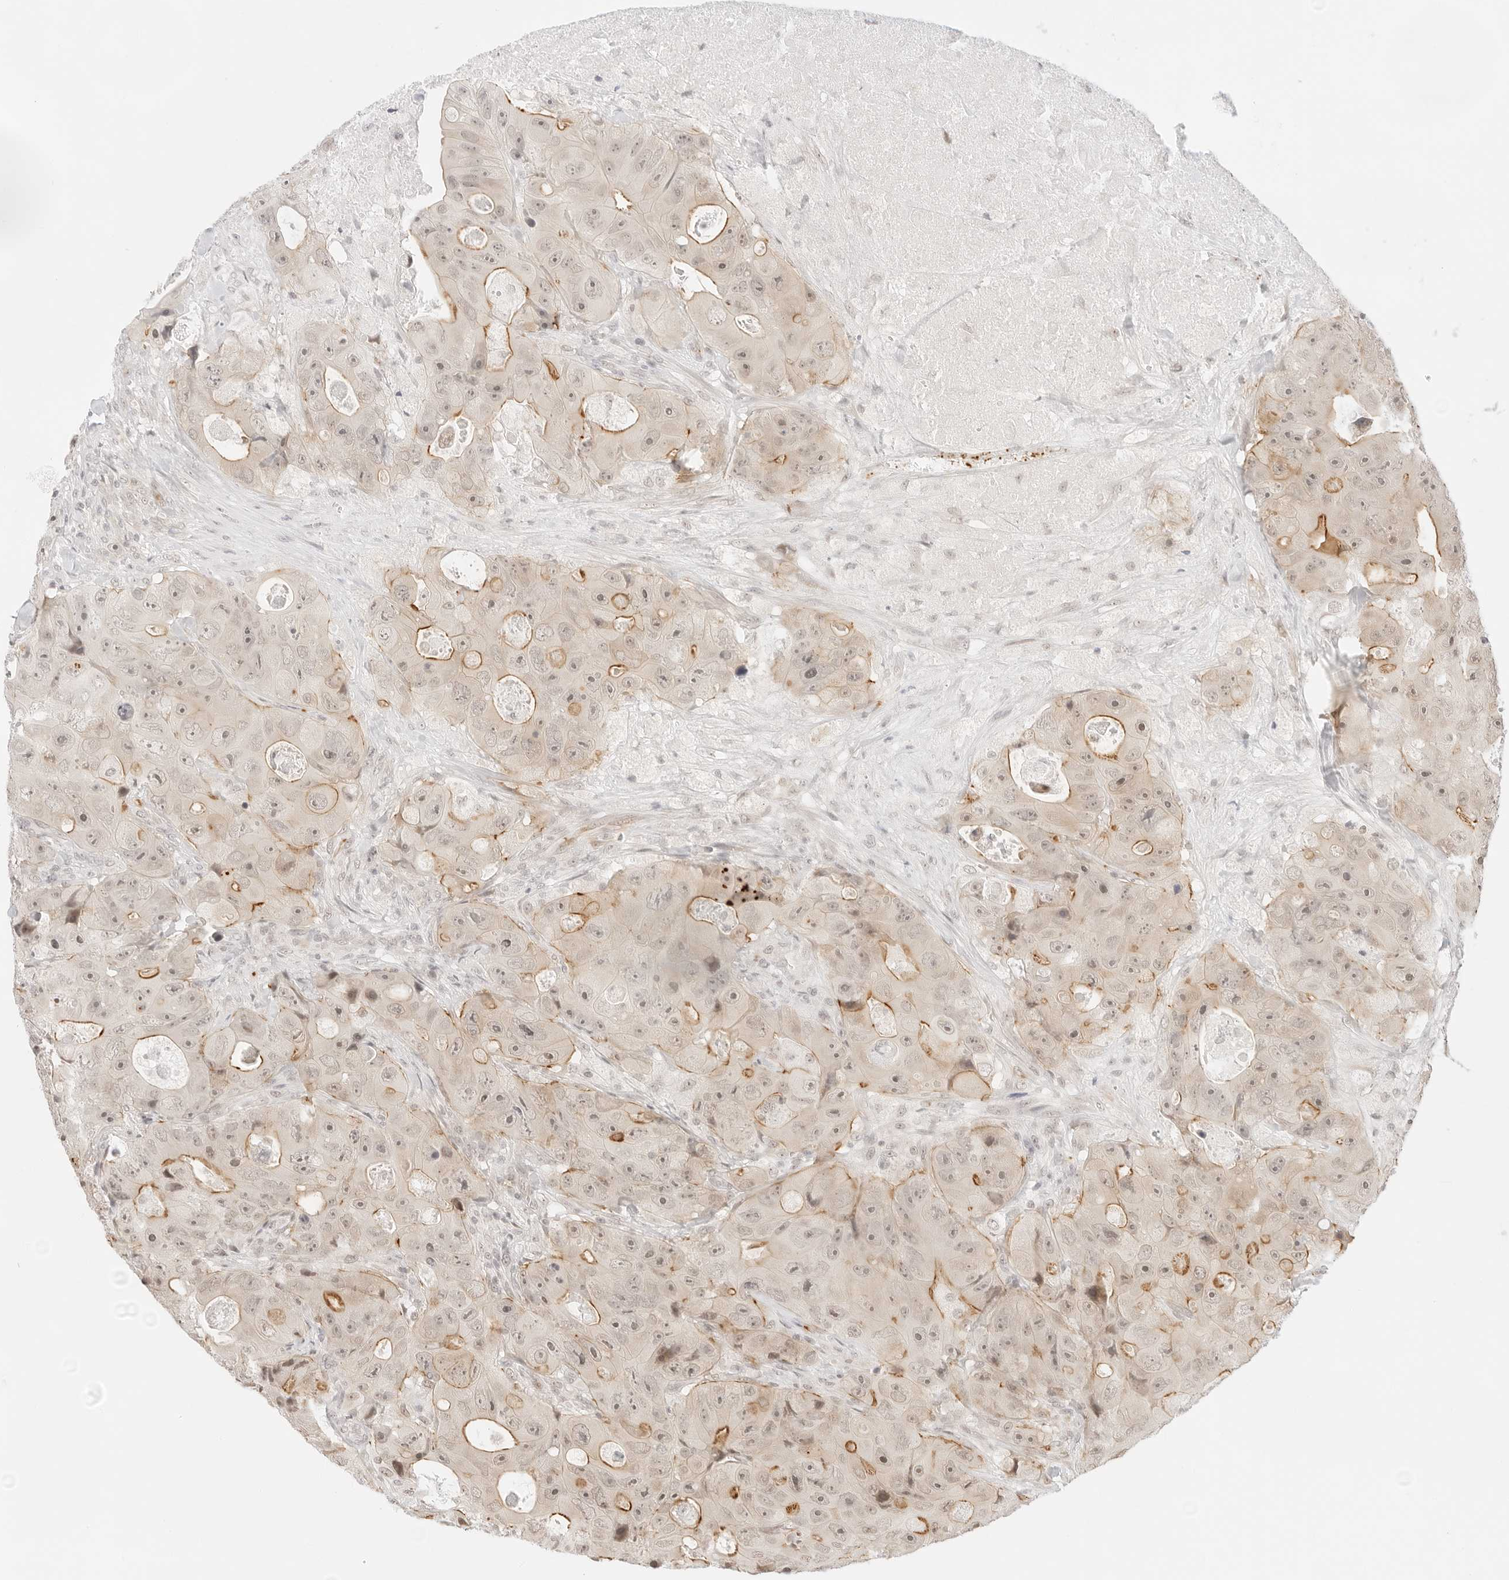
{"staining": {"intensity": "moderate", "quantity": "25%-75%", "location": "cytoplasmic/membranous"}, "tissue": "colorectal cancer", "cell_type": "Tumor cells", "image_type": "cancer", "snomed": [{"axis": "morphology", "description": "Adenocarcinoma, NOS"}, {"axis": "topography", "description": "Colon"}], "caption": "This is an image of immunohistochemistry (IHC) staining of colorectal cancer (adenocarcinoma), which shows moderate positivity in the cytoplasmic/membranous of tumor cells.", "gene": "GNAS", "patient": {"sex": "female", "age": 46}}